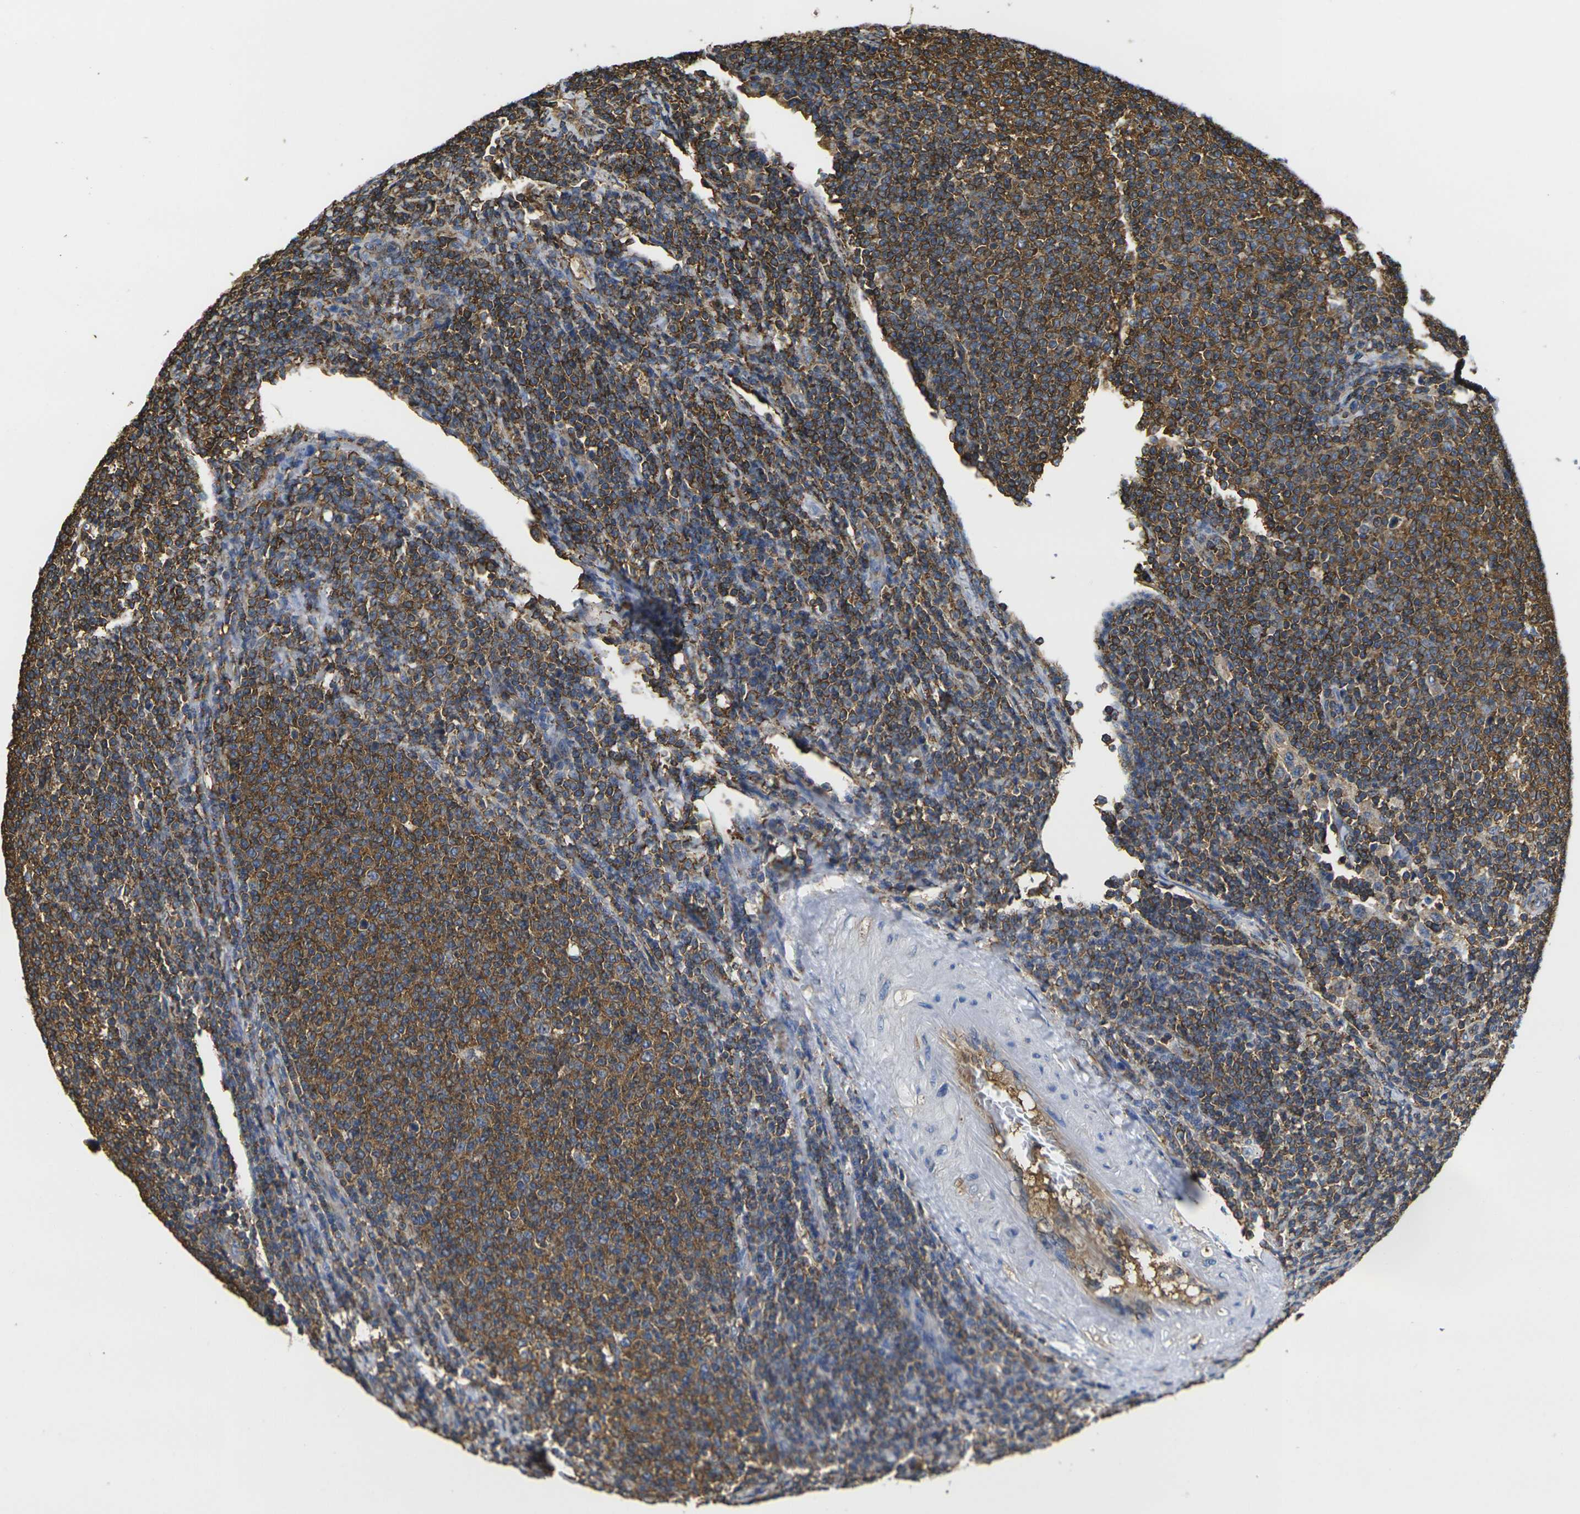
{"staining": {"intensity": "moderate", "quantity": ">75%", "location": "cytoplasmic/membranous"}, "tissue": "lymphoma", "cell_type": "Tumor cells", "image_type": "cancer", "snomed": [{"axis": "morphology", "description": "Malignant lymphoma, non-Hodgkin's type, Low grade"}, {"axis": "topography", "description": "Lymph node"}], "caption": "About >75% of tumor cells in low-grade malignant lymphoma, non-Hodgkin's type display moderate cytoplasmic/membranous protein expression as visualized by brown immunohistochemical staining.", "gene": "FAM110D", "patient": {"sex": "male", "age": 66}}